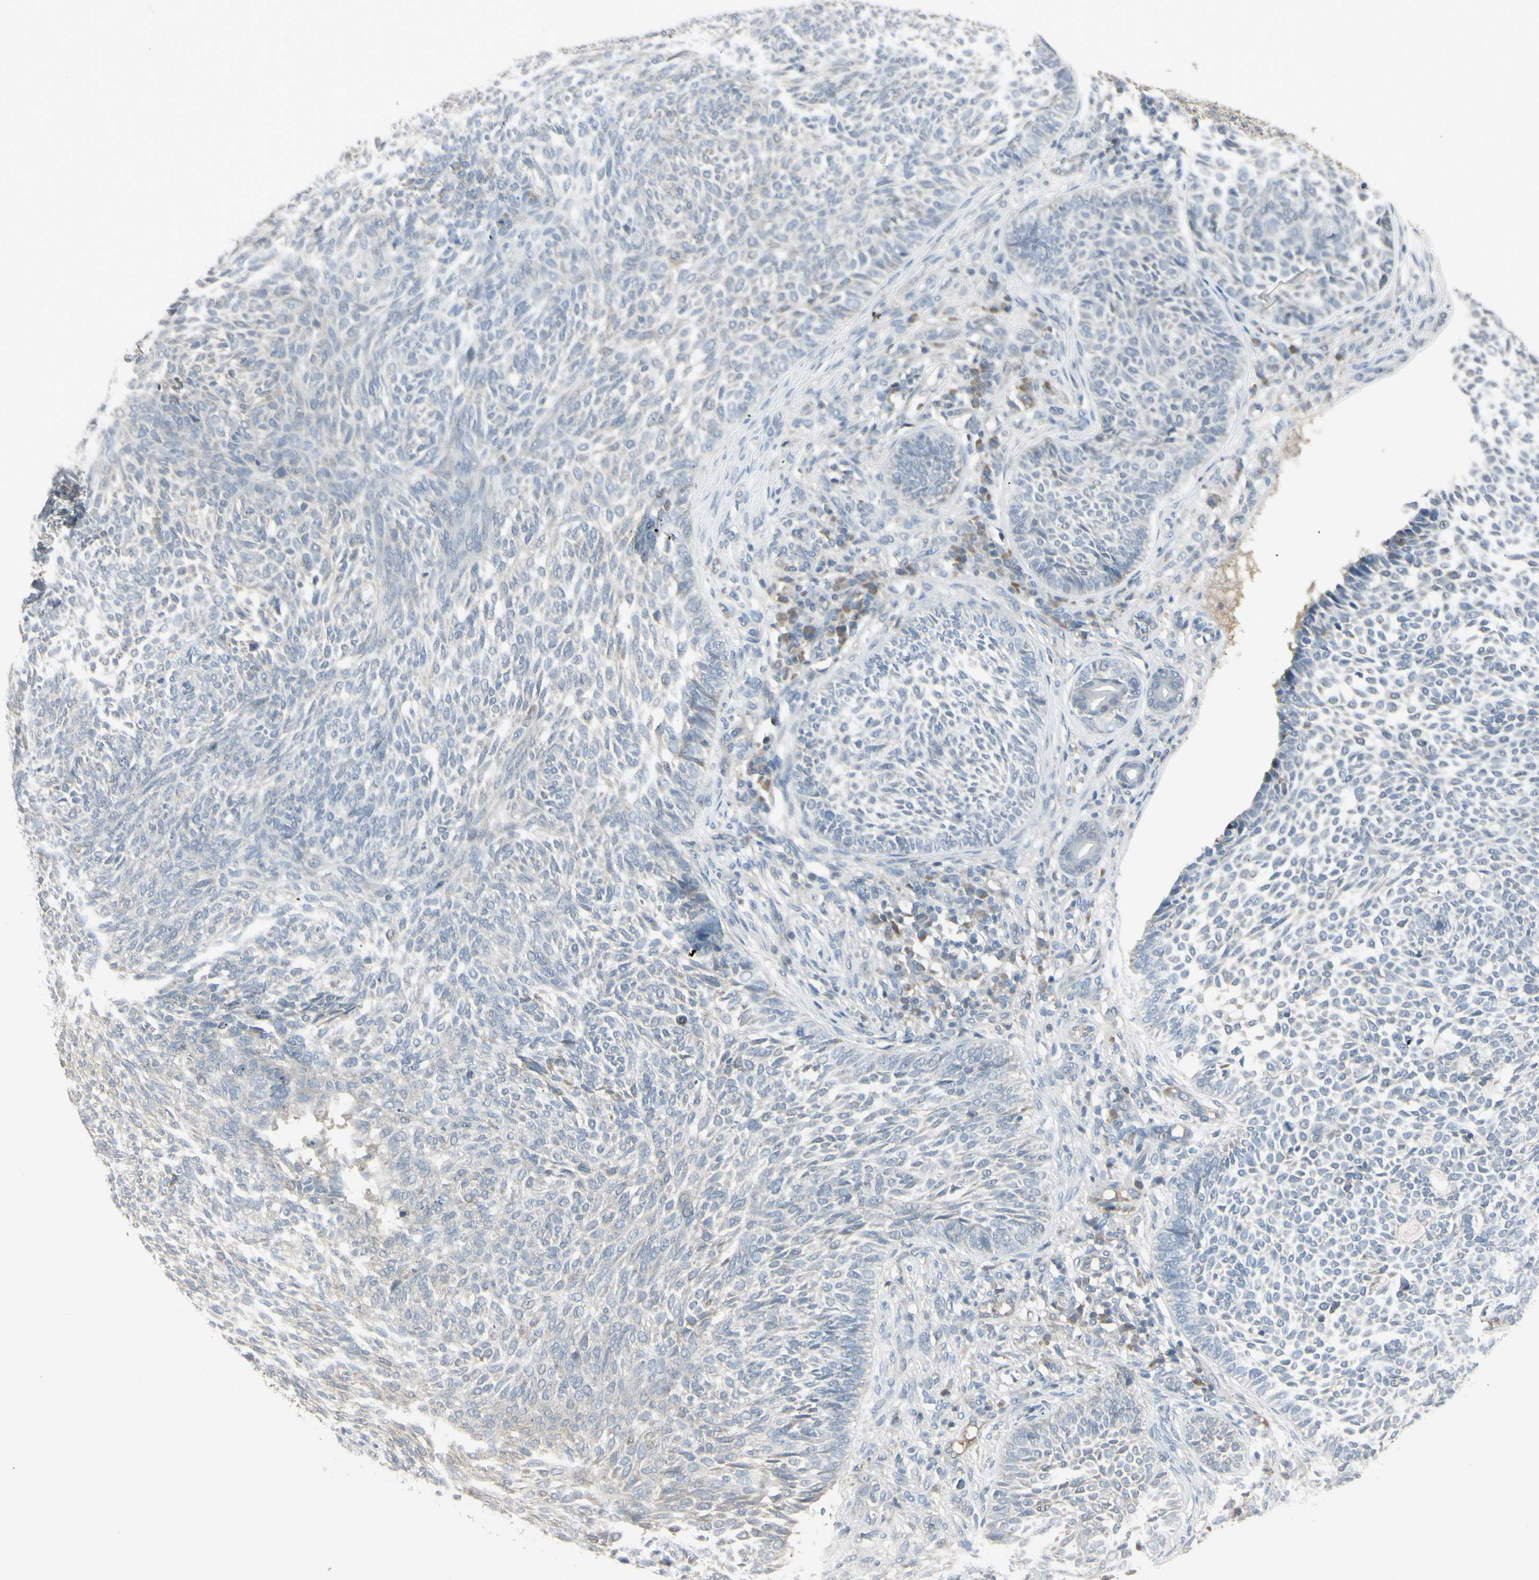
{"staining": {"intensity": "negative", "quantity": "none", "location": "none"}, "tissue": "skin cancer", "cell_type": "Tumor cells", "image_type": "cancer", "snomed": [{"axis": "morphology", "description": "Basal cell carcinoma"}, {"axis": "topography", "description": "Skin"}], "caption": "Tumor cells are negative for protein expression in human skin basal cell carcinoma. Nuclei are stained in blue.", "gene": "PIAS4", "patient": {"sex": "male", "age": 87}}